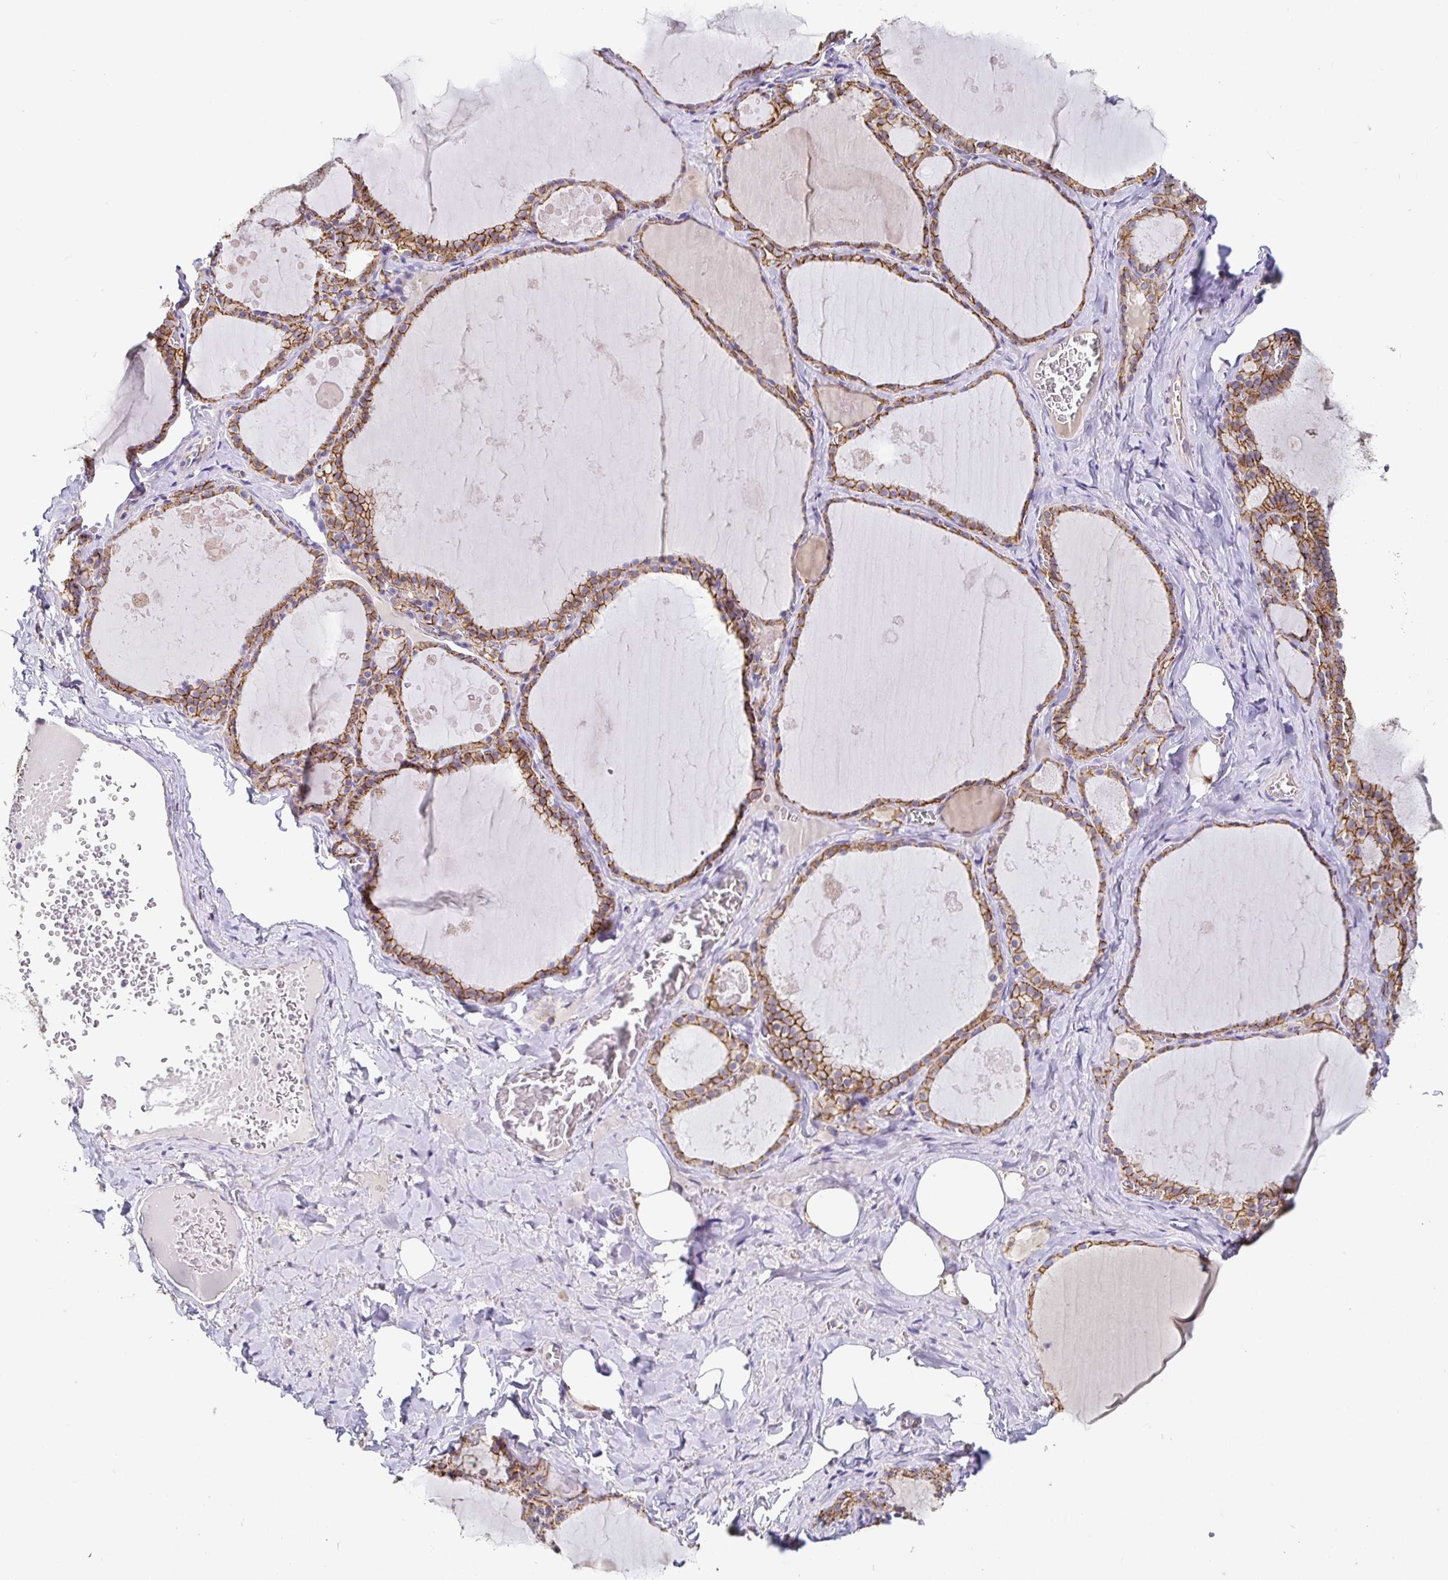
{"staining": {"intensity": "strong", "quantity": ">75%", "location": "cytoplasmic/membranous"}, "tissue": "thyroid gland", "cell_type": "Glandular cells", "image_type": "normal", "snomed": [{"axis": "morphology", "description": "Normal tissue, NOS"}, {"axis": "topography", "description": "Thyroid gland"}], "caption": "Thyroid gland stained for a protein reveals strong cytoplasmic/membranous positivity in glandular cells.", "gene": "PIWIL3", "patient": {"sex": "male", "age": 56}}